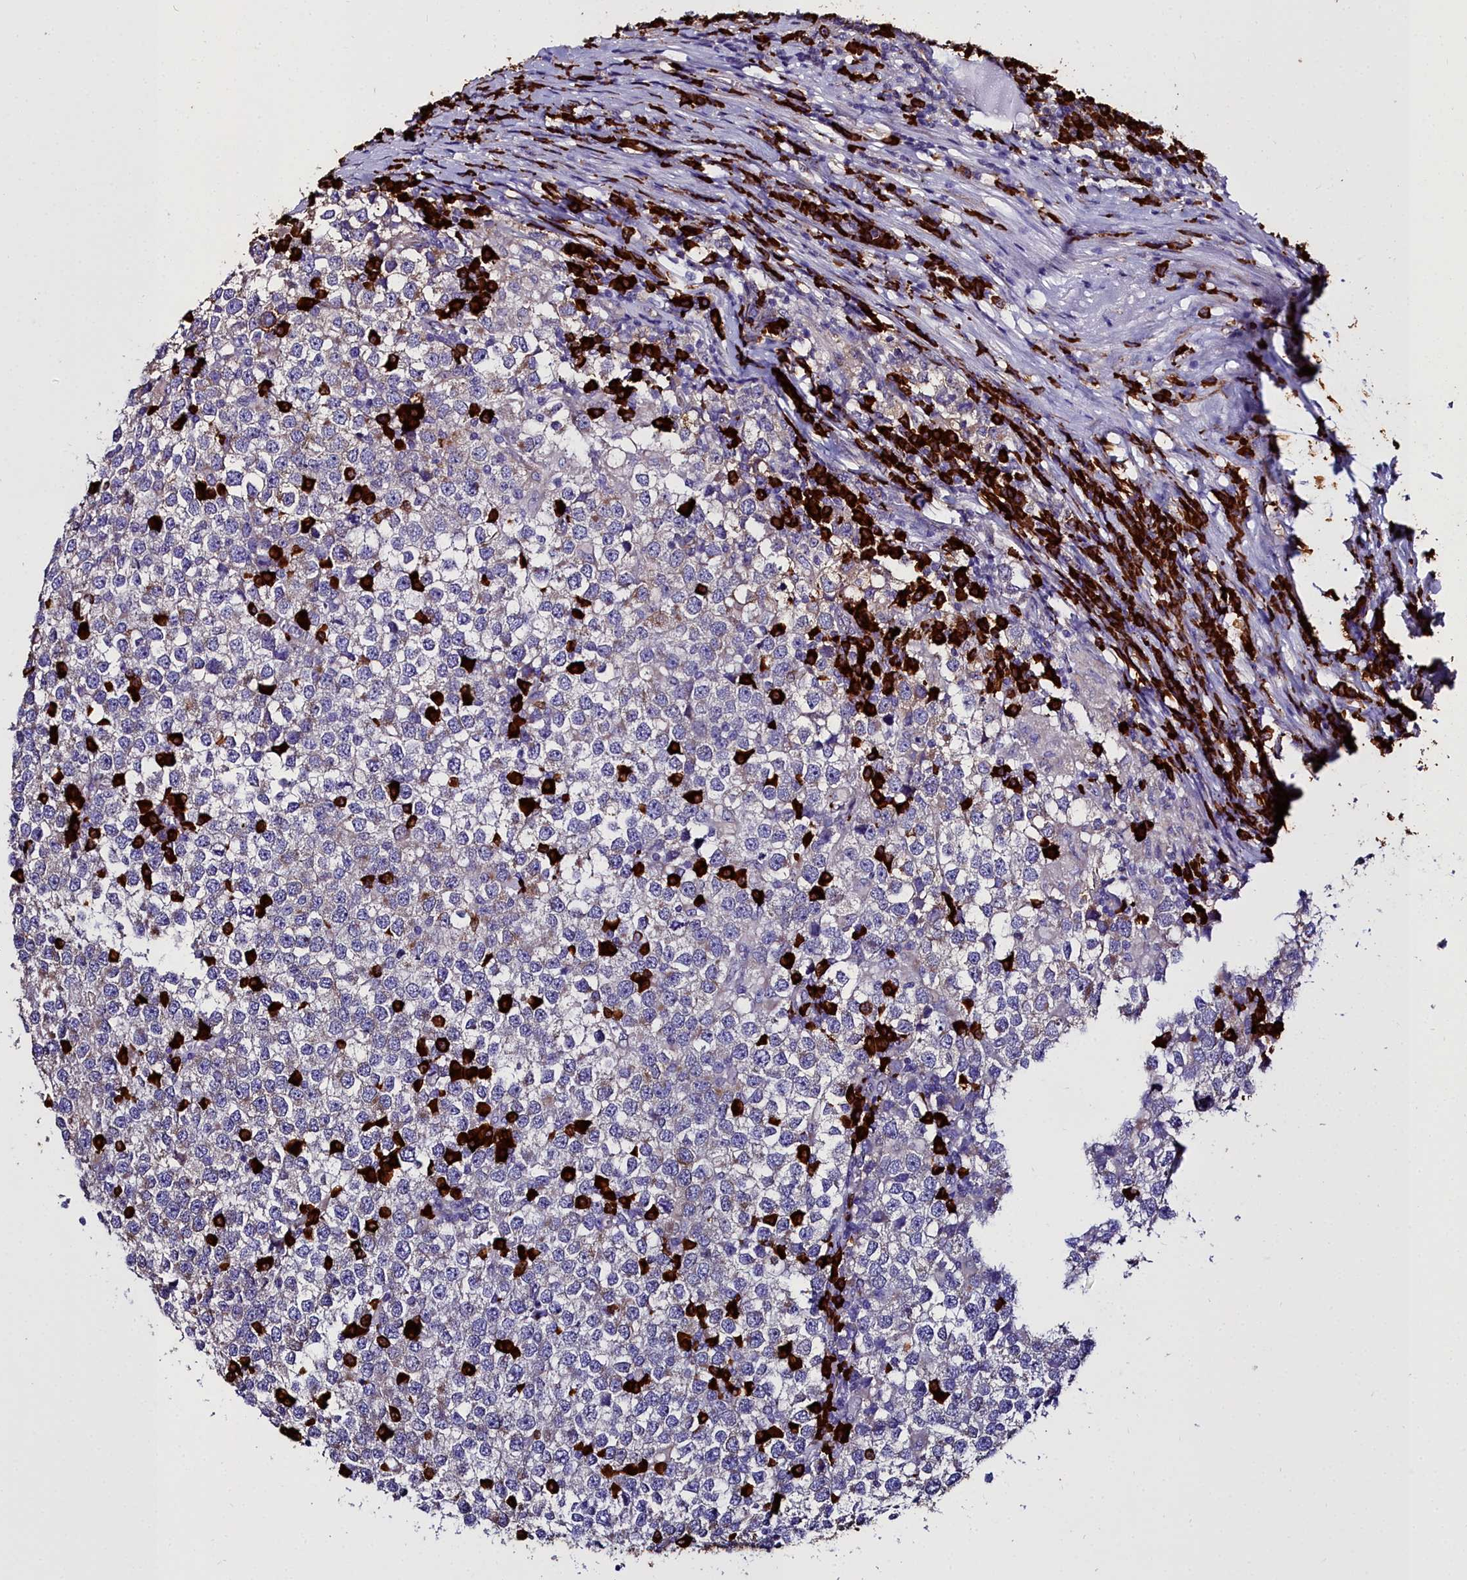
{"staining": {"intensity": "negative", "quantity": "none", "location": "none"}, "tissue": "testis cancer", "cell_type": "Tumor cells", "image_type": "cancer", "snomed": [{"axis": "morphology", "description": "Seminoma, NOS"}, {"axis": "topography", "description": "Testis"}], "caption": "An IHC image of seminoma (testis) is shown. There is no staining in tumor cells of seminoma (testis).", "gene": "TXNDC5", "patient": {"sex": "male", "age": 65}}